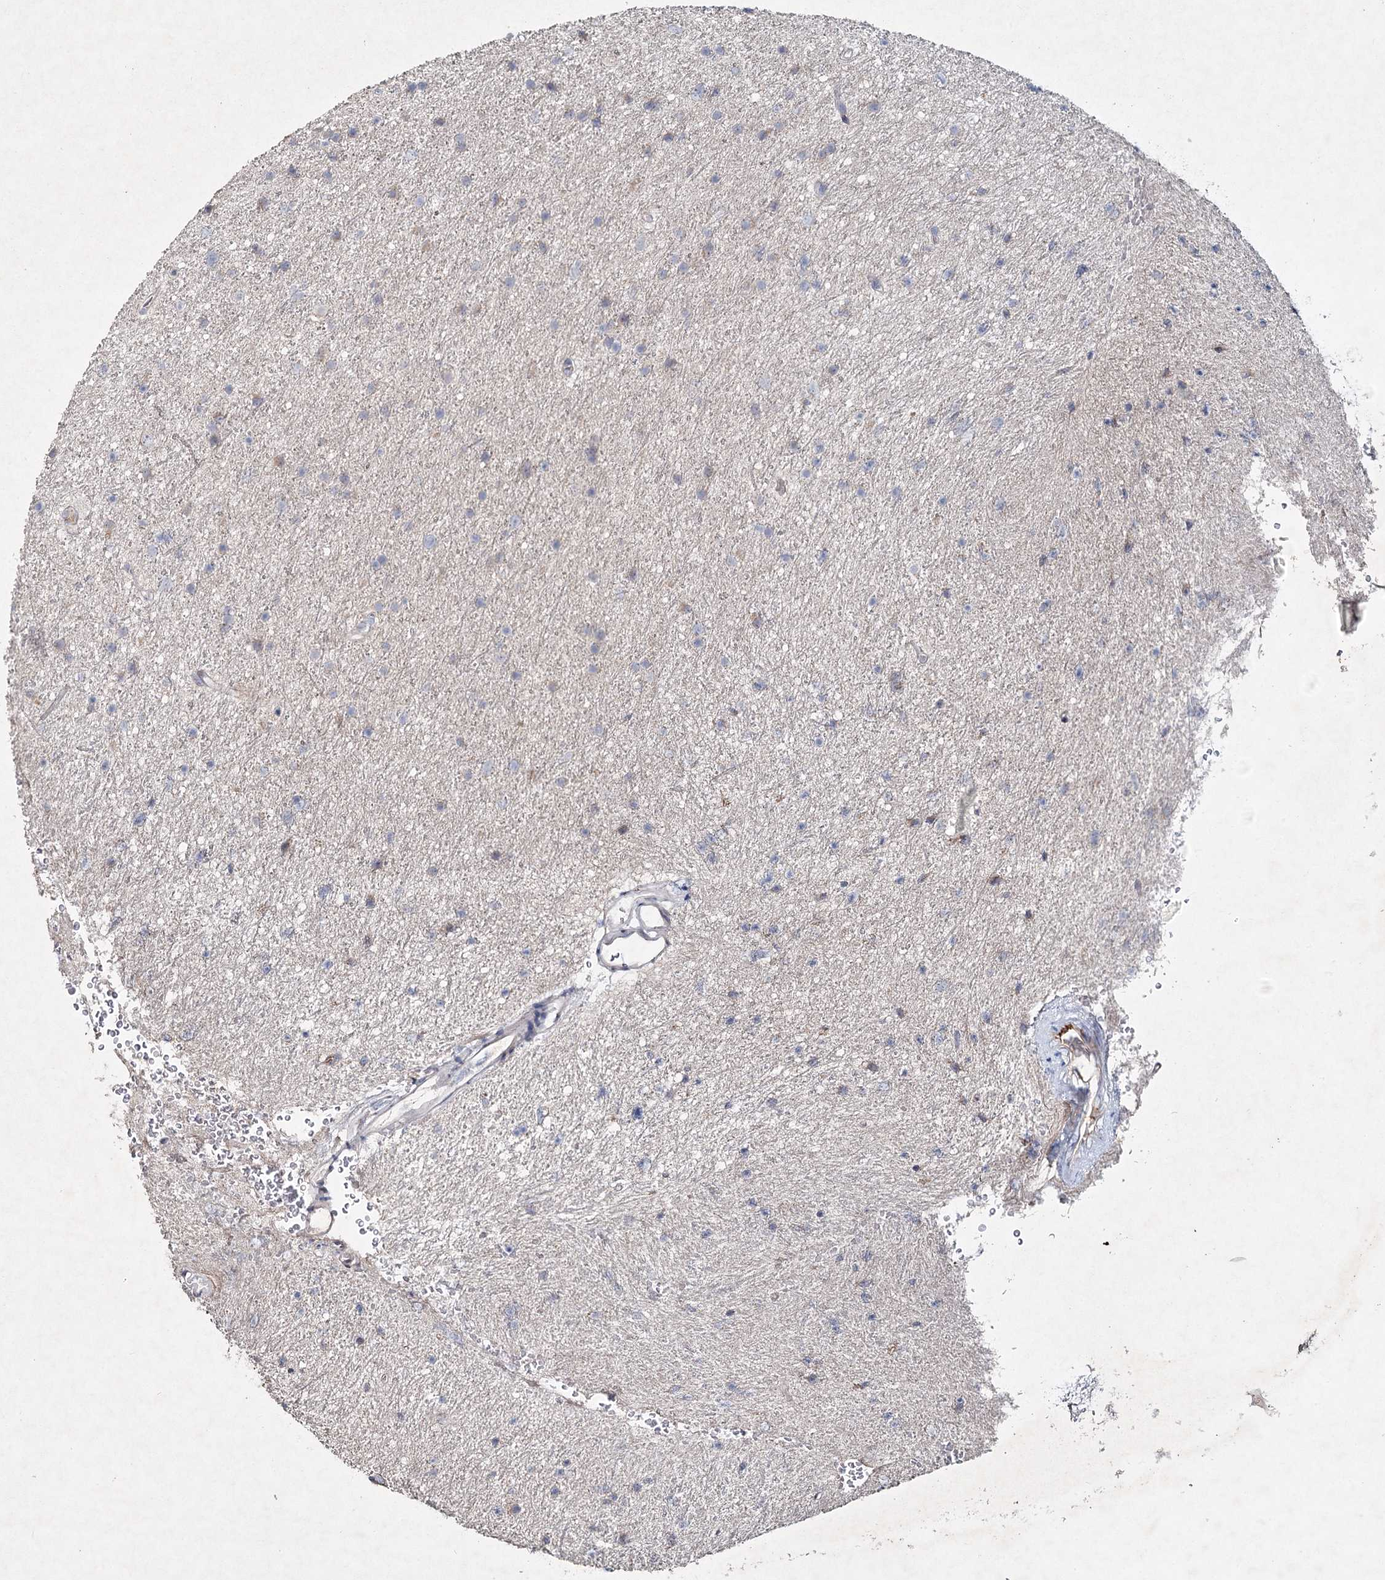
{"staining": {"intensity": "negative", "quantity": "none", "location": "none"}, "tissue": "glioma", "cell_type": "Tumor cells", "image_type": "cancer", "snomed": [{"axis": "morphology", "description": "Glioma, malignant, Low grade"}, {"axis": "topography", "description": "Cerebral cortex"}], "caption": "Protein analysis of glioma shows no significant expression in tumor cells.", "gene": "RFX6", "patient": {"sex": "female", "age": 39}}